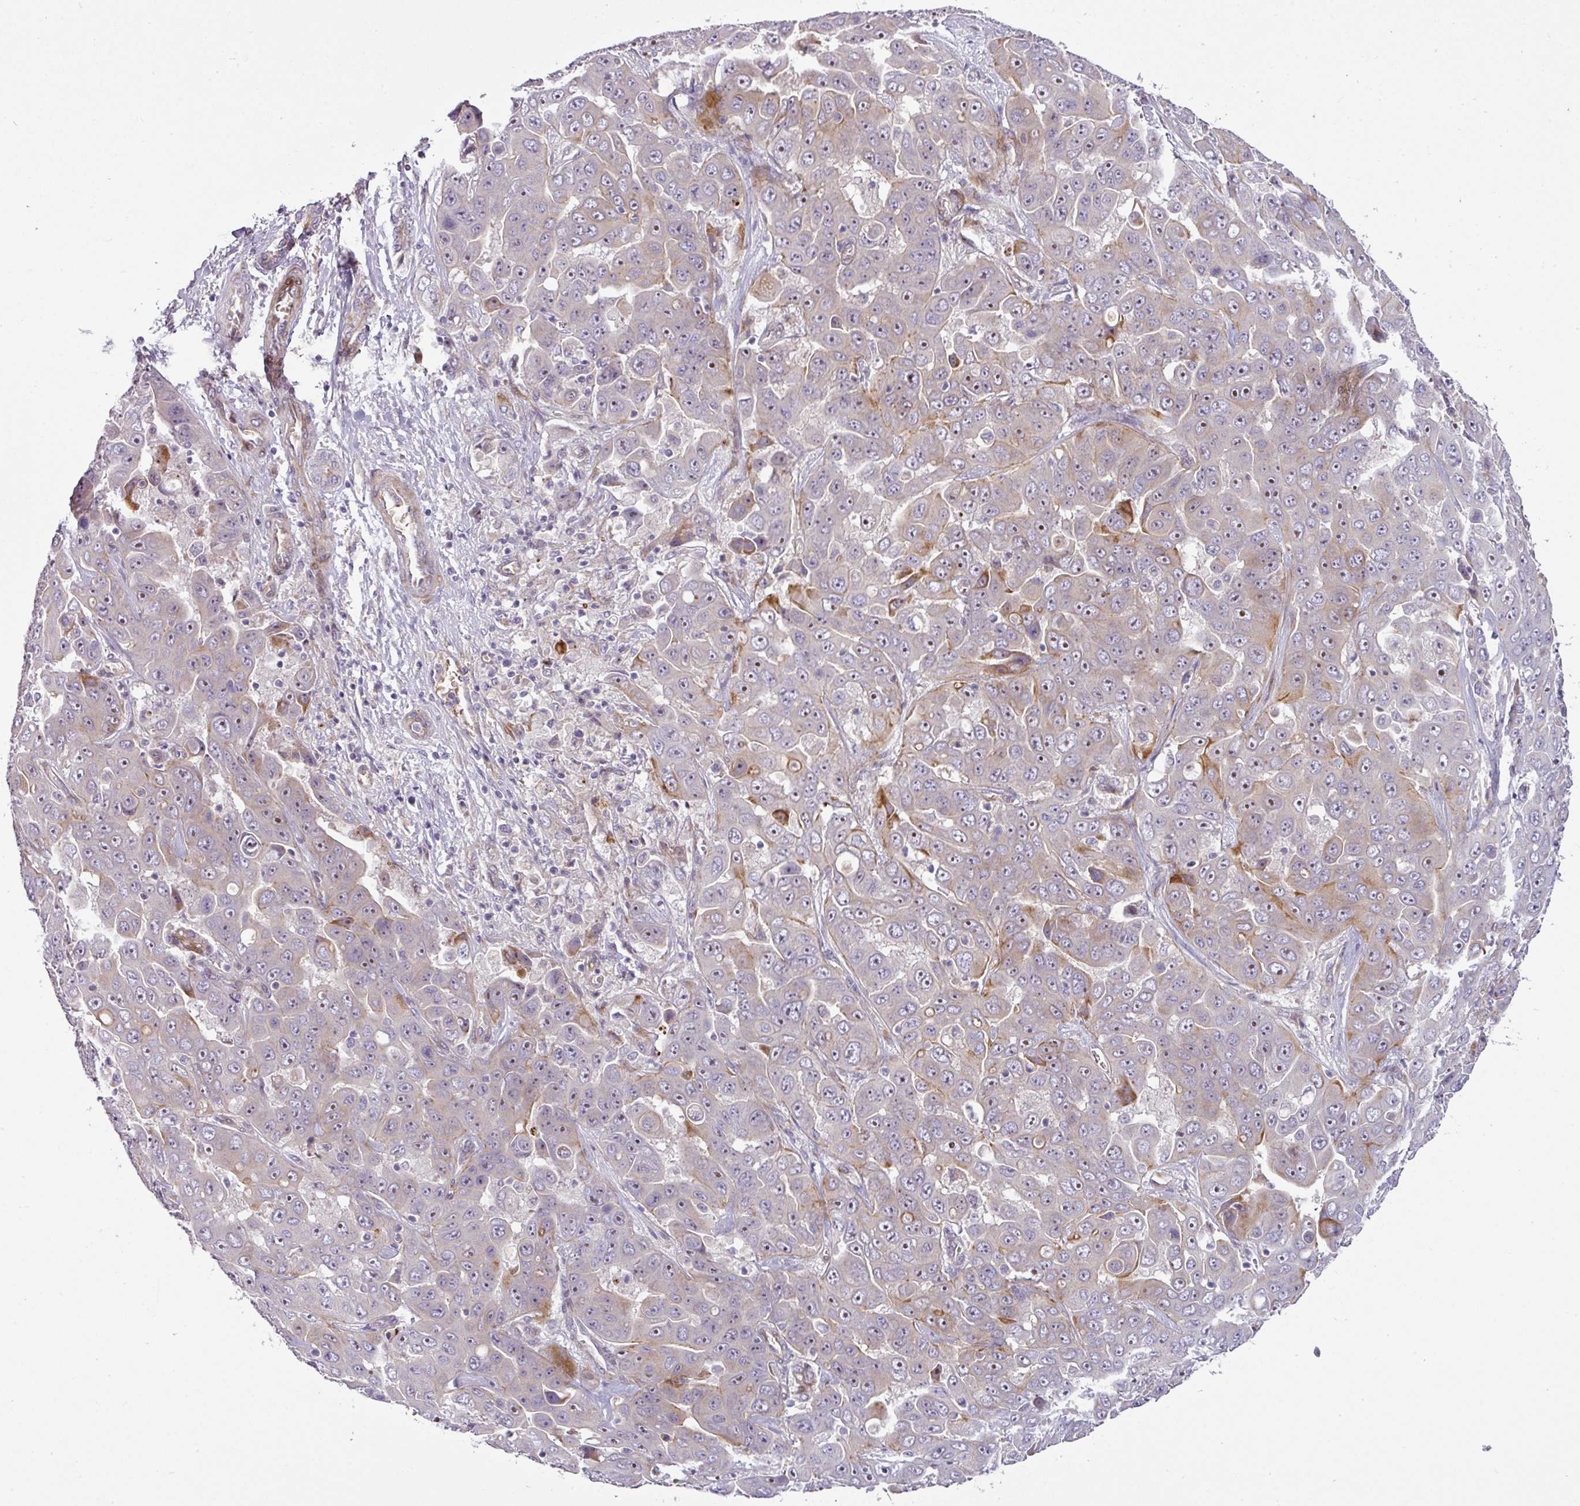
{"staining": {"intensity": "moderate", "quantity": "<25%", "location": "cytoplasmic/membranous,nuclear"}, "tissue": "liver cancer", "cell_type": "Tumor cells", "image_type": "cancer", "snomed": [{"axis": "morphology", "description": "Cholangiocarcinoma"}, {"axis": "topography", "description": "Liver"}], "caption": "Immunohistochemistry image of liver cancer (cholangiocarcinoma) stained for a protein (brown), which exhibits low levels of moderate cytoplasmic/membranous and nuclear expression in about <25% of tumor cells.", "gene": "ATP6V1F", "patient": {"sex": "female", "age": 52}}